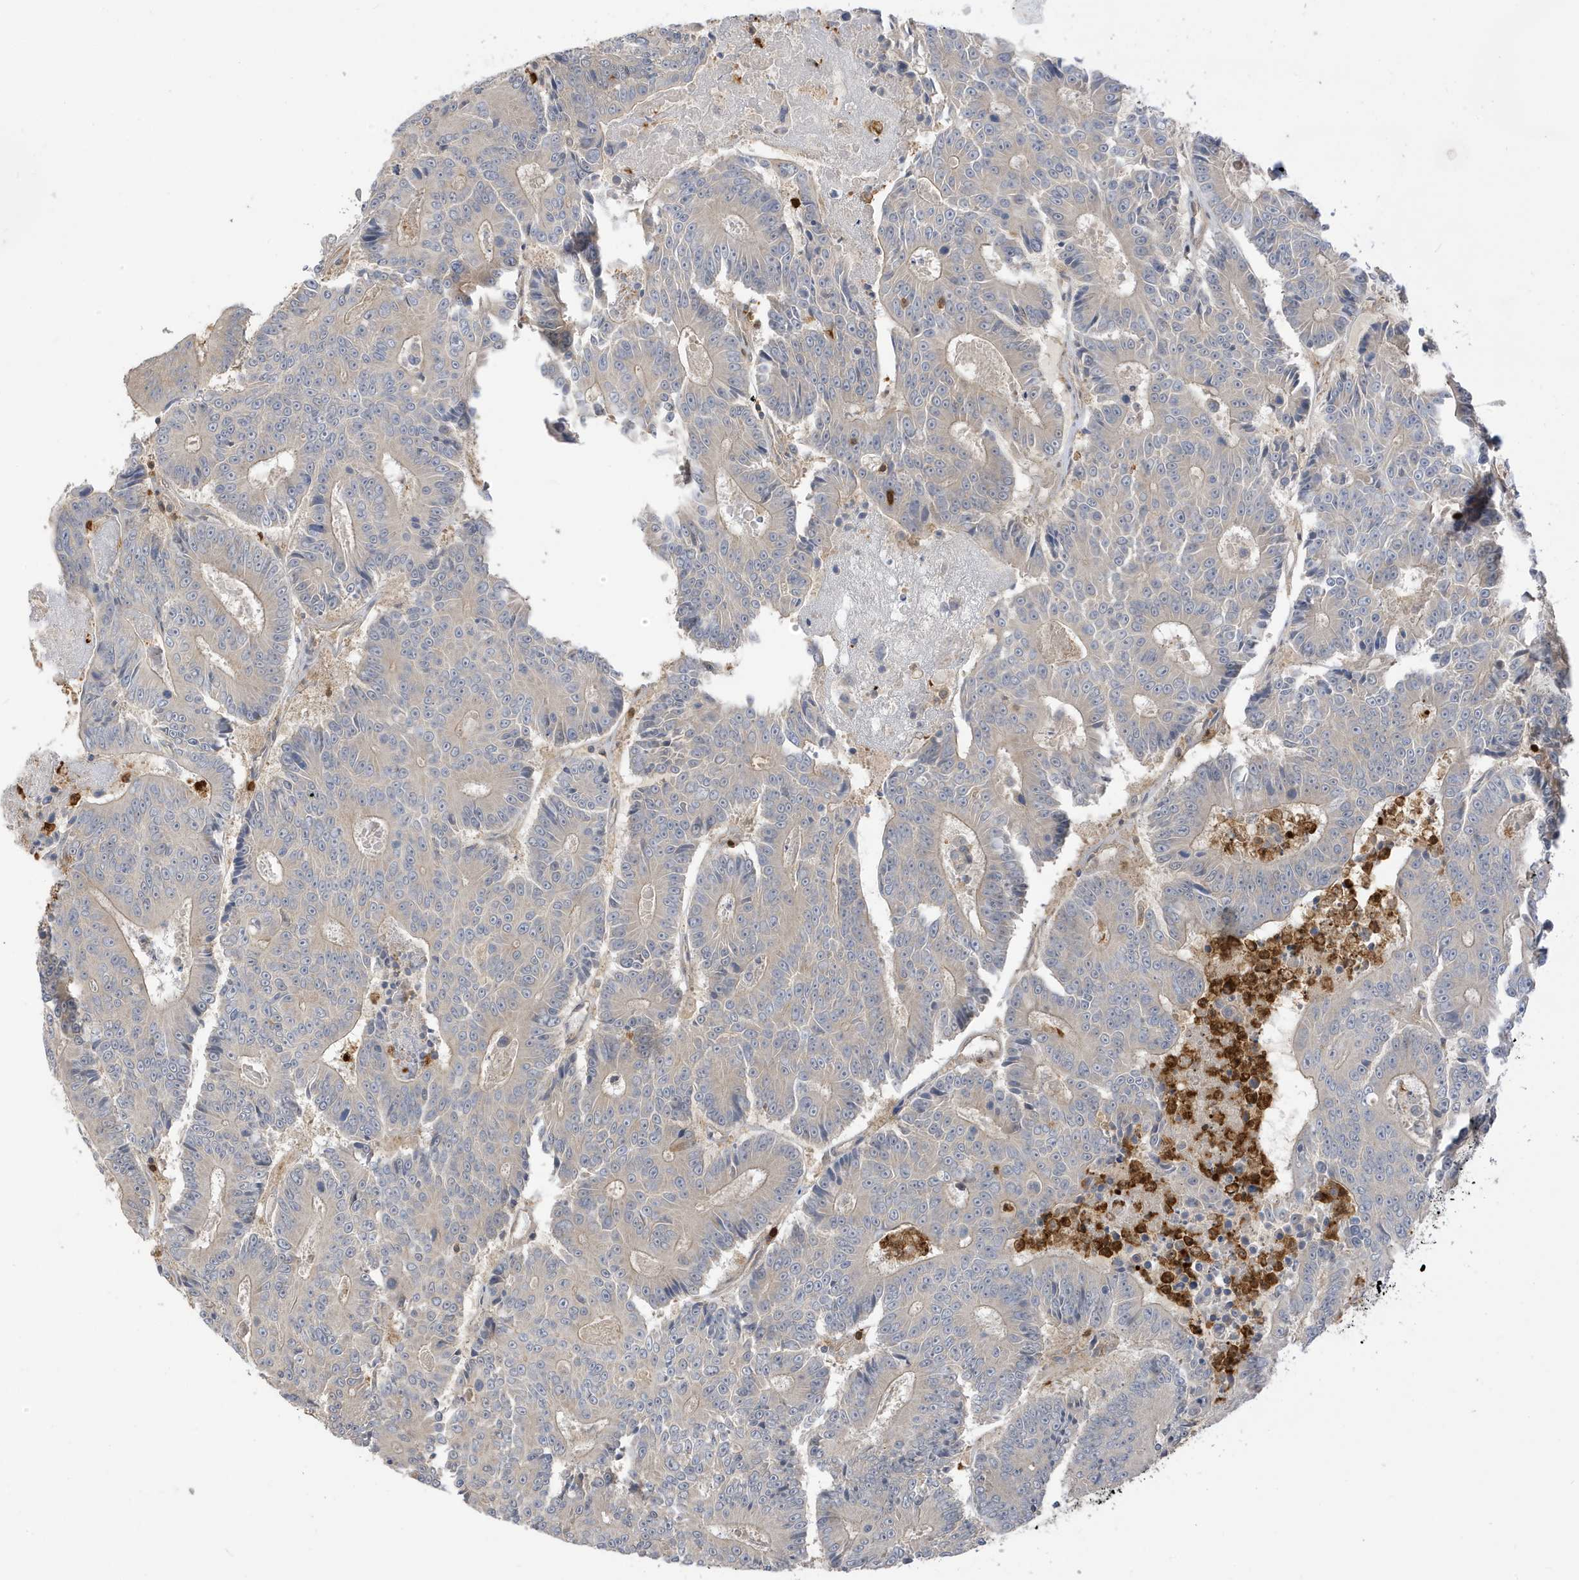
{"staining": {"intensity": "negative", "quantity": "none", "location": "none"}, "tissue": "colorectal cancer", "cell_type": "Tumor cells", "image_type": "cancer", "snomed": [{"axis": "morphology", "description": "Adenocarcinoma, NOS"}, {"axis": "topography", "description": "Colon"}], "caption": "The image shows no significant positivity in tumor cells of adenocarcinoma (colorectal). (DAB (3,3'-diaminobenzidine) immunohistochemistry (IHC), high magnification).", "gene": "TAB3", "patient": {"sex": "male", "age": 83}}